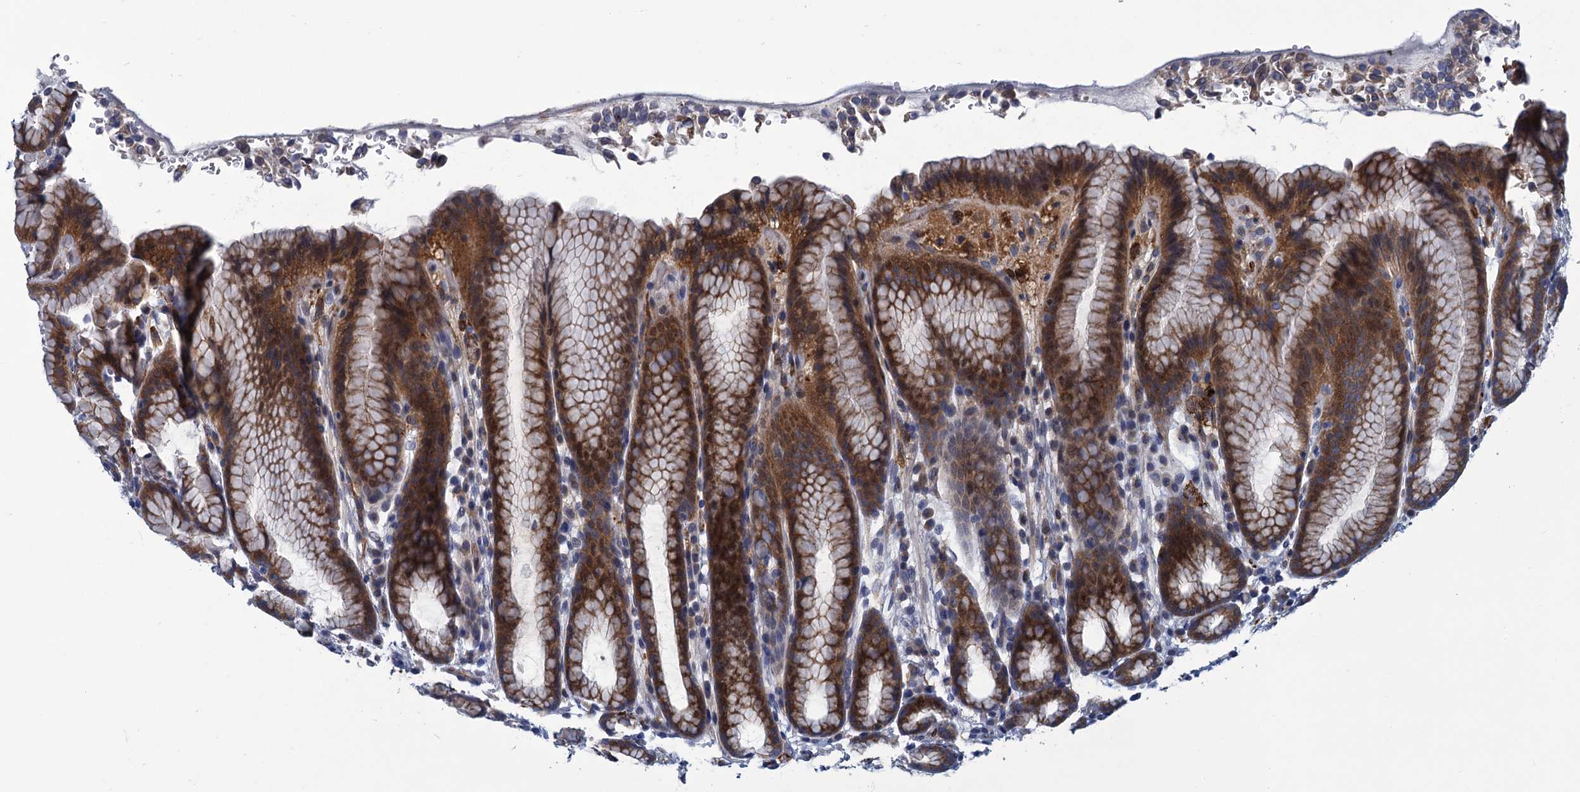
{"staining": {"intensity": "strong", "quantity": "<25%", "location": "cytoplasmic/membranous"}, "tissue": "stomach", "cell_type": "Glandular cells", "image_type": "normal", "snomed": [{"axis": "morphology", "description": "Normal tissue, NOS"}, {"axis": "topography", "description": "Stomach"}], "caption": "Protein staining of unremarkable stomach shows strong cytoplasmic/membranous positivity in approximately <25% of glandular cells. (DAB (3,3'-diaminobenzidine) = brown stain, brightfield microscopy at high magnification).", "gene": "DNHD1", "patient": {"sex": "male", "age": 42}}